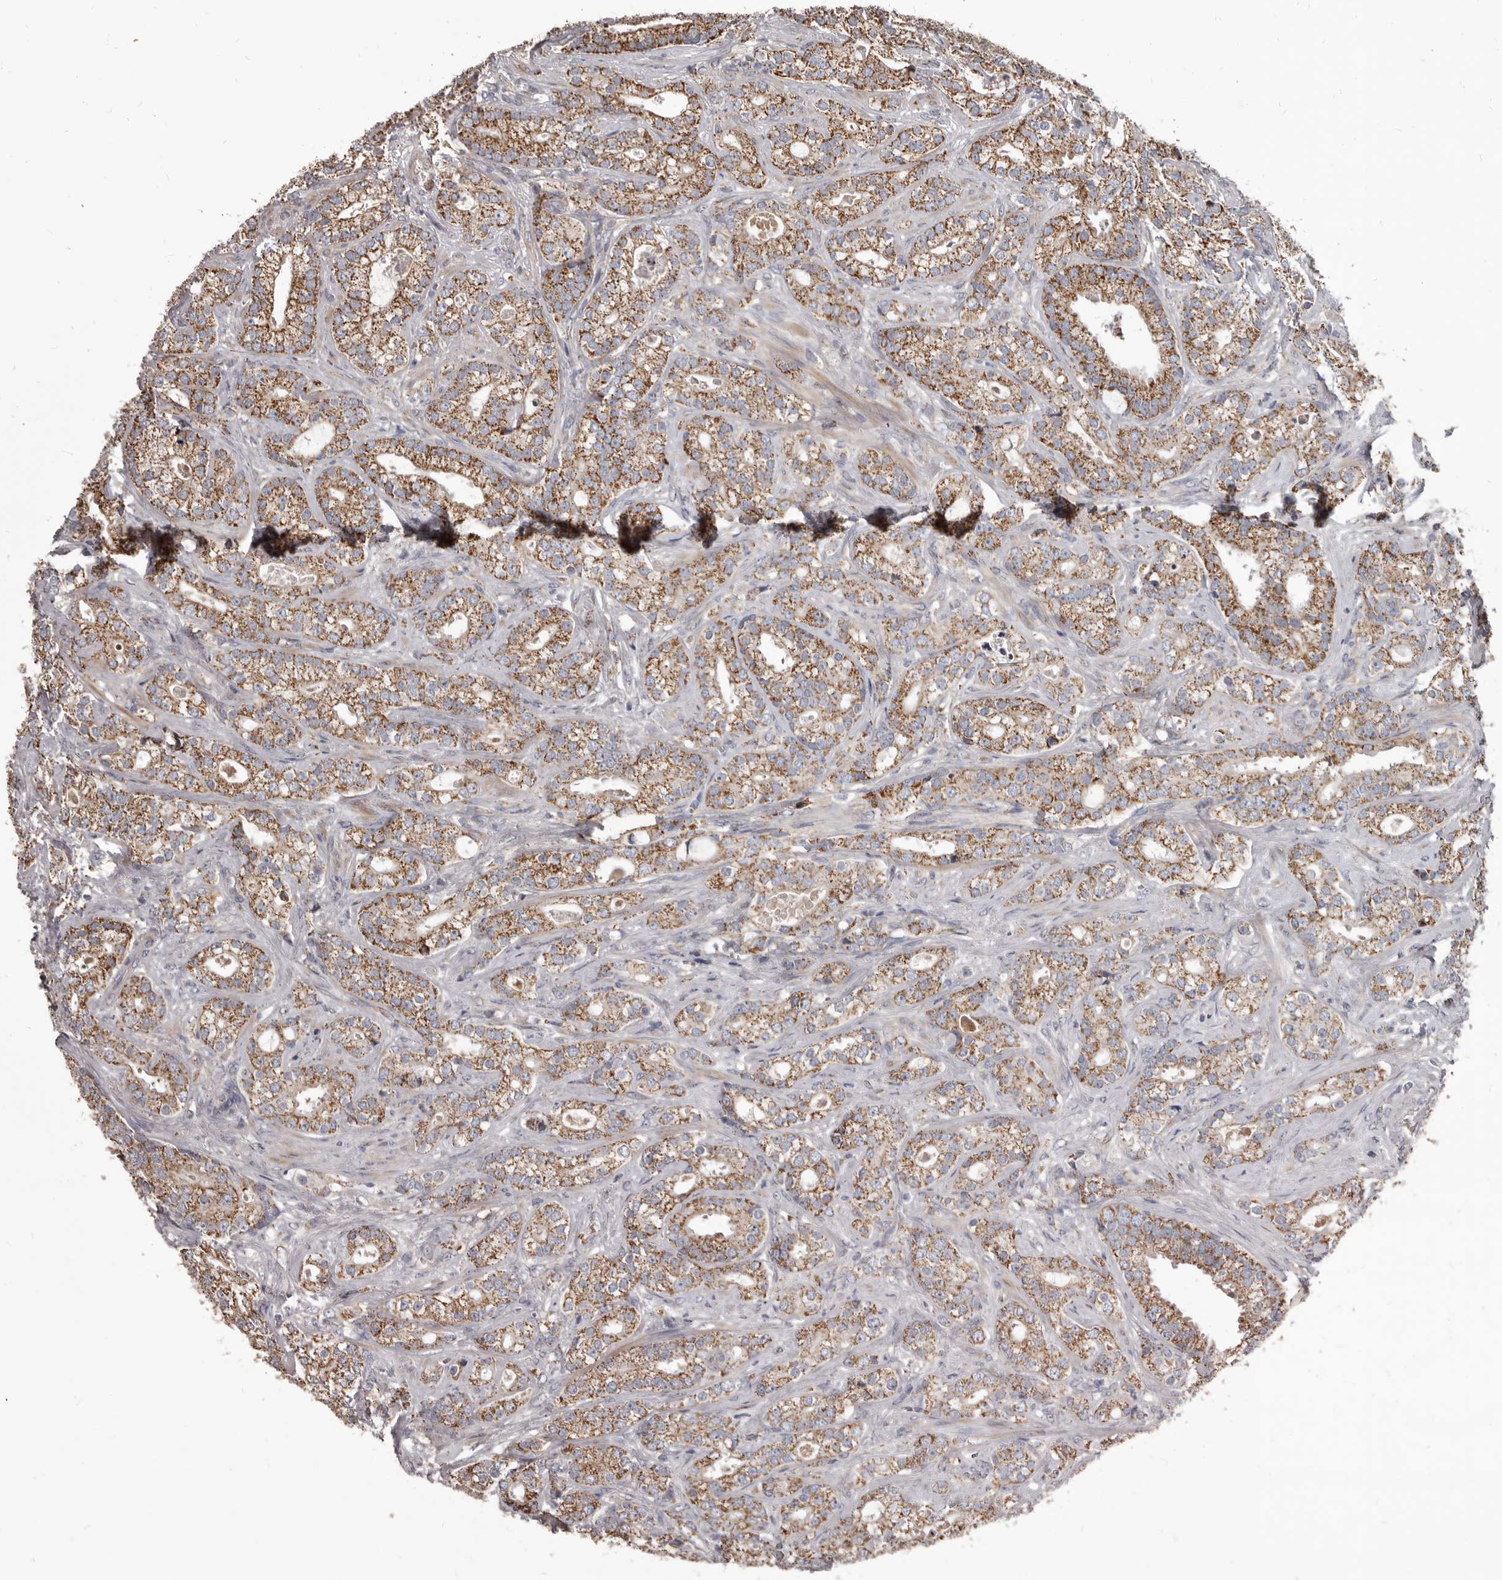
{"staining": {"intensity": "moderate", "quantity": ">75%", "location": "cytoplasmic/membranous"}, "tissue": "prostate cancer", "cell_type": "Tumor cells", "image_type": "cancer", "snomed": [{"axis": "morphology", "description": "Adenocarcinoma, High grade"}, {"axis": "topography", "description": "Prostate and seminal vesicle, NOS"}], "caption": "Brown immunohistochemical staining in human prostate adenocarcinoma (high-grade) shows moderate cytoplasmic/membranous staining in approximately >75% of tumor cells.", "gene": "ALDH5A1", "patient": {"sex": "male", "age": 67}}